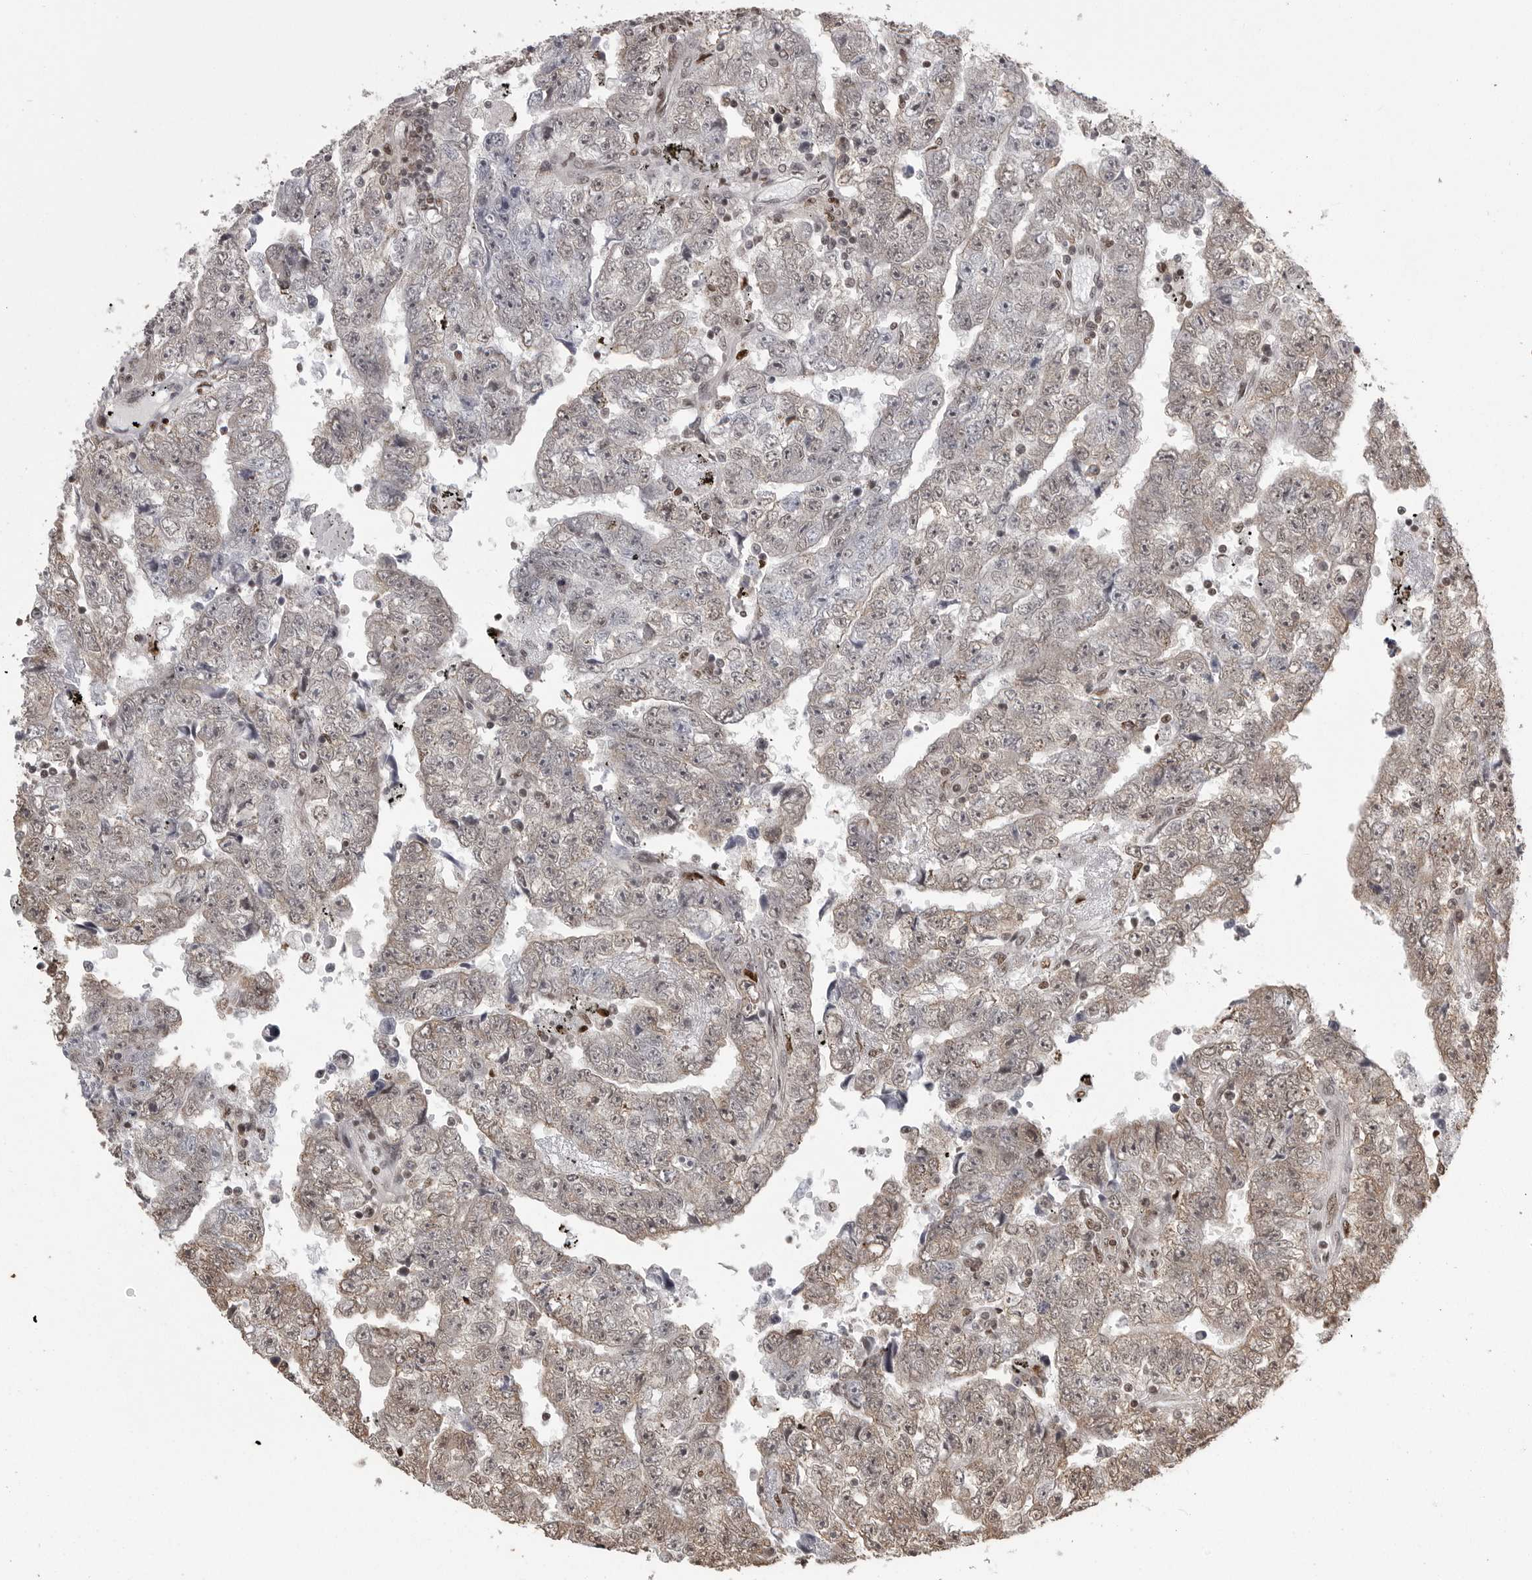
{"staining": {"intensity": "weak", "quantity": "<25%", "location": "nuclear"}, "tissue": "testis cancer", "cell_type": "Tumor cells", "image_type": "cancer", "snomed": [{"axis": "morphology", "description": "Carcinoma, Embryonal, NOS"}, {"axis": "topography", "description": "Testis"}], "caption": "The micrograph demonstrates no staining of tumor cells in testis cancer (embryonal carcinoma).", "gene": "YAF2", "patient": {"sex": "male", "age": 25}}